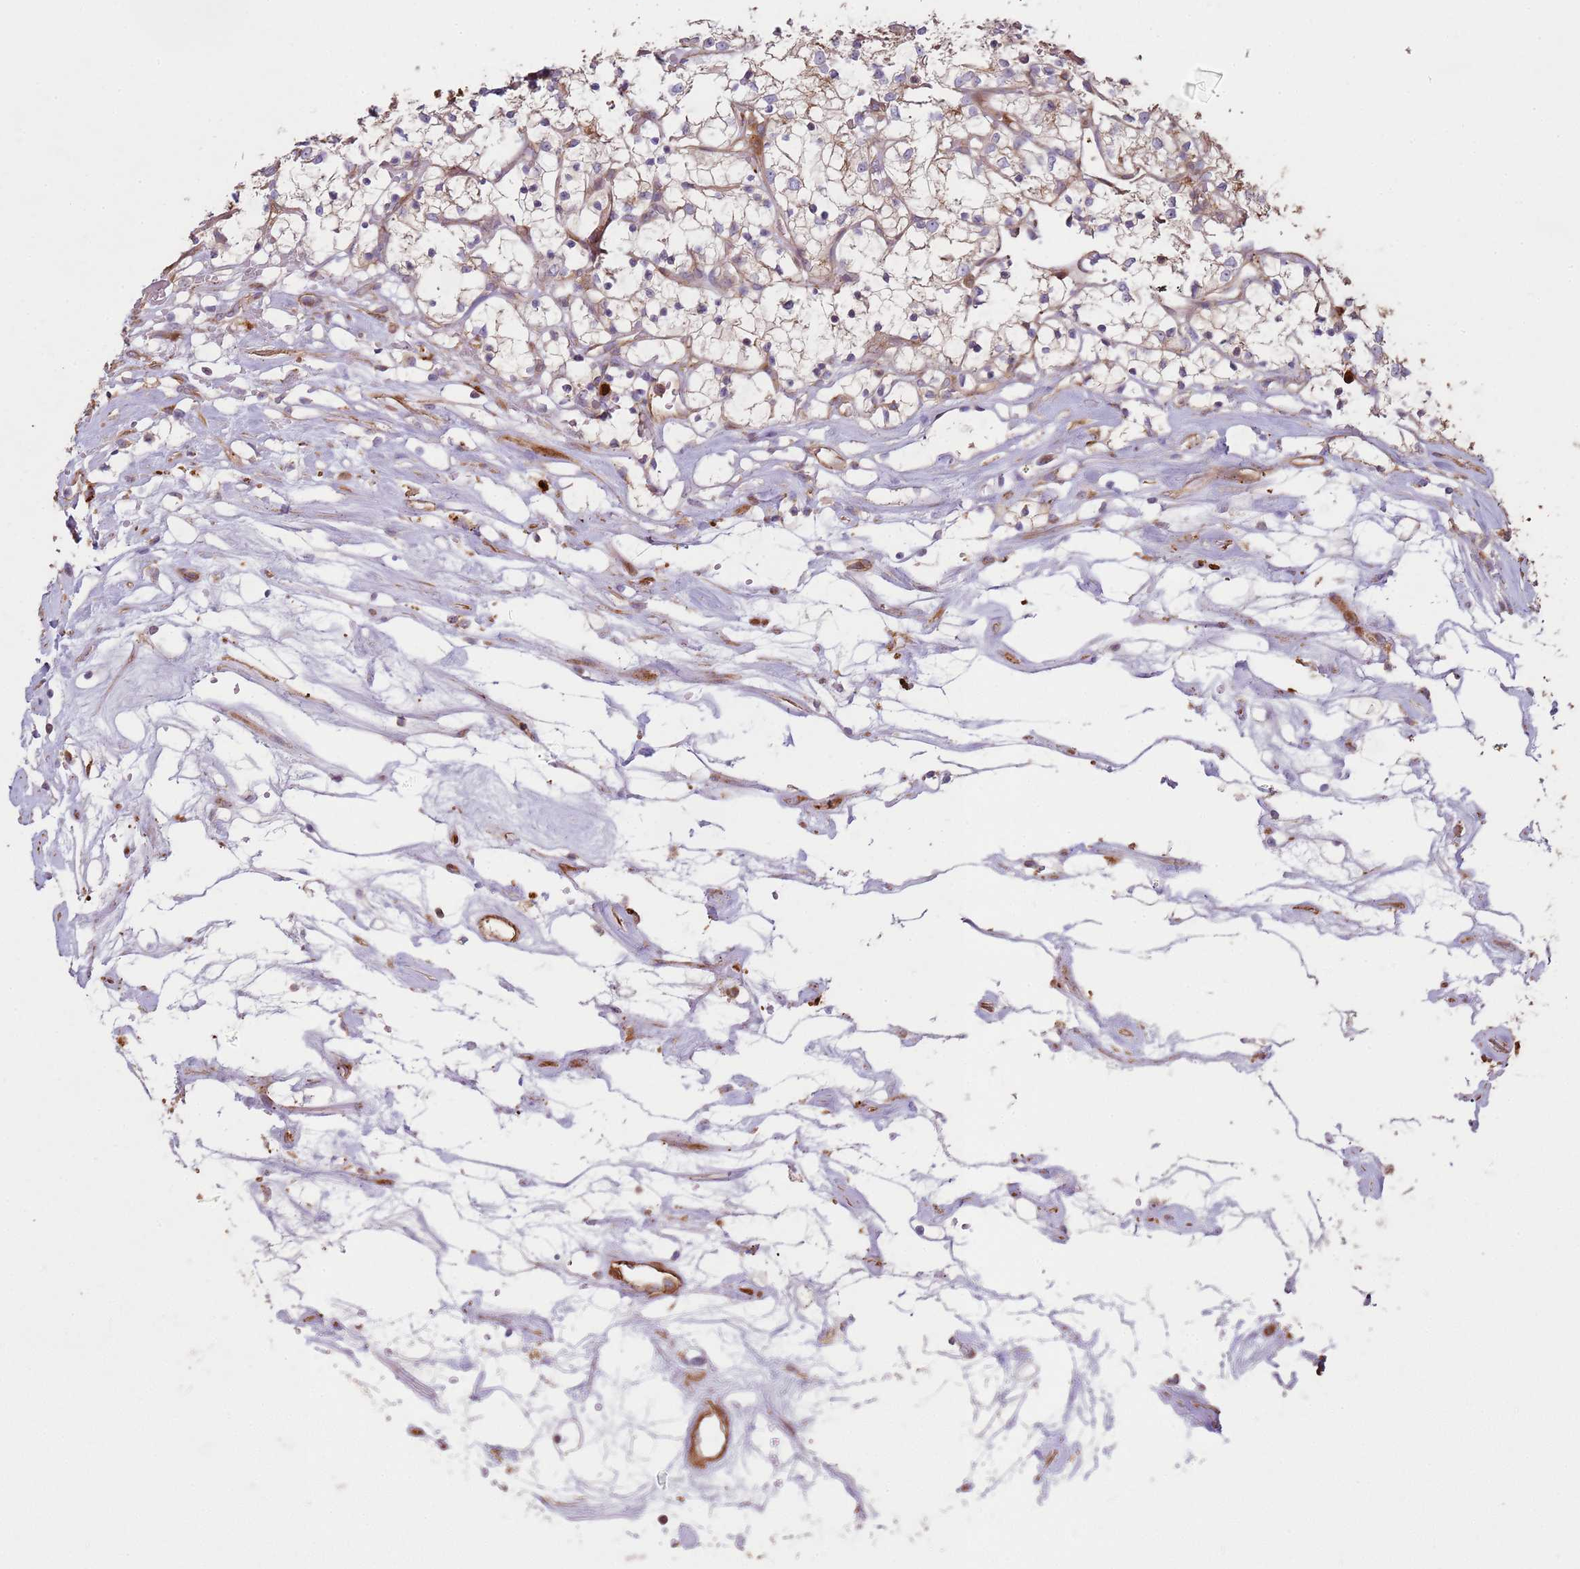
{"staining": {"intensity": "weak", "quantity": "<25%", "location": "cytoplasmic/membranous"}, "tissue": "renal cancer", "cell_type": "Tumor cells", "image_type": "cancer", "snomed": [{"axis": "morphology", "description": "Adenocarcinoma, NOS"}, {"axis": "topography", "description": "Kidney"}], "caption": "Adenocarcinoma (renal) was stained to show a protein in brown. There is no significant positivity in tumor cells.", "gene": "NDUFAF4", "patient": {"sex": "female", "age": 69}}